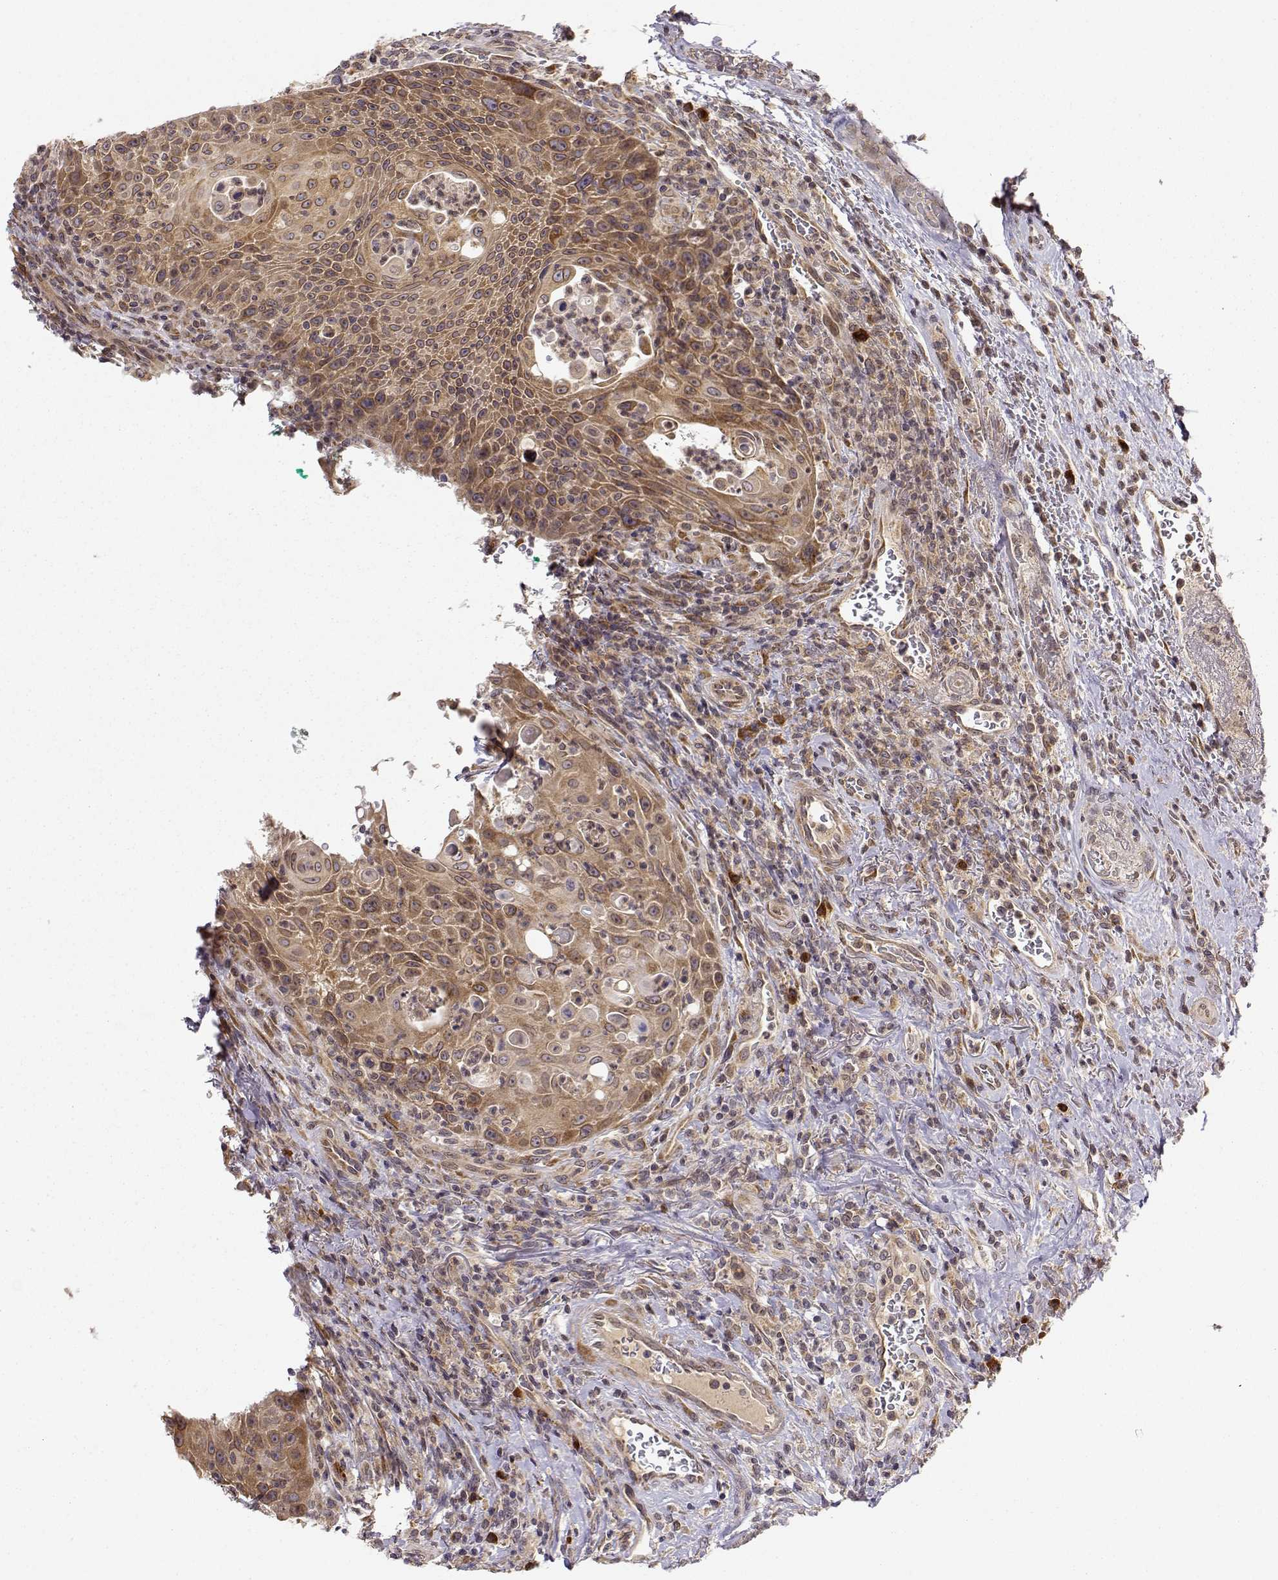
{"staining": {"intensity": "moderate", "quantity": ">75%", "location": "cytoplasmic/membranous"}, "tissue": "head and neck cancer", "cell_type": "Tumor cells", "image_type": "cancer", "snomed": [{"axis": "morphology", "description": "Squamous cell carcinoma, NOS"}, {"axis": "topography", "description": "Head-Neck"}], "caption": "Immunohistochemical staining of human head and neck squamous cell carcinoma demonstrates medium levels of moderate cytoplasmic/membranous staining in approximately >75% of tumor cells. Immunohistochemistry (ihc) stains the protein in brown and the nuclei are stained blue.", "gene": "ERGIC2", "patient": {"sex": "male", "age": 69}}